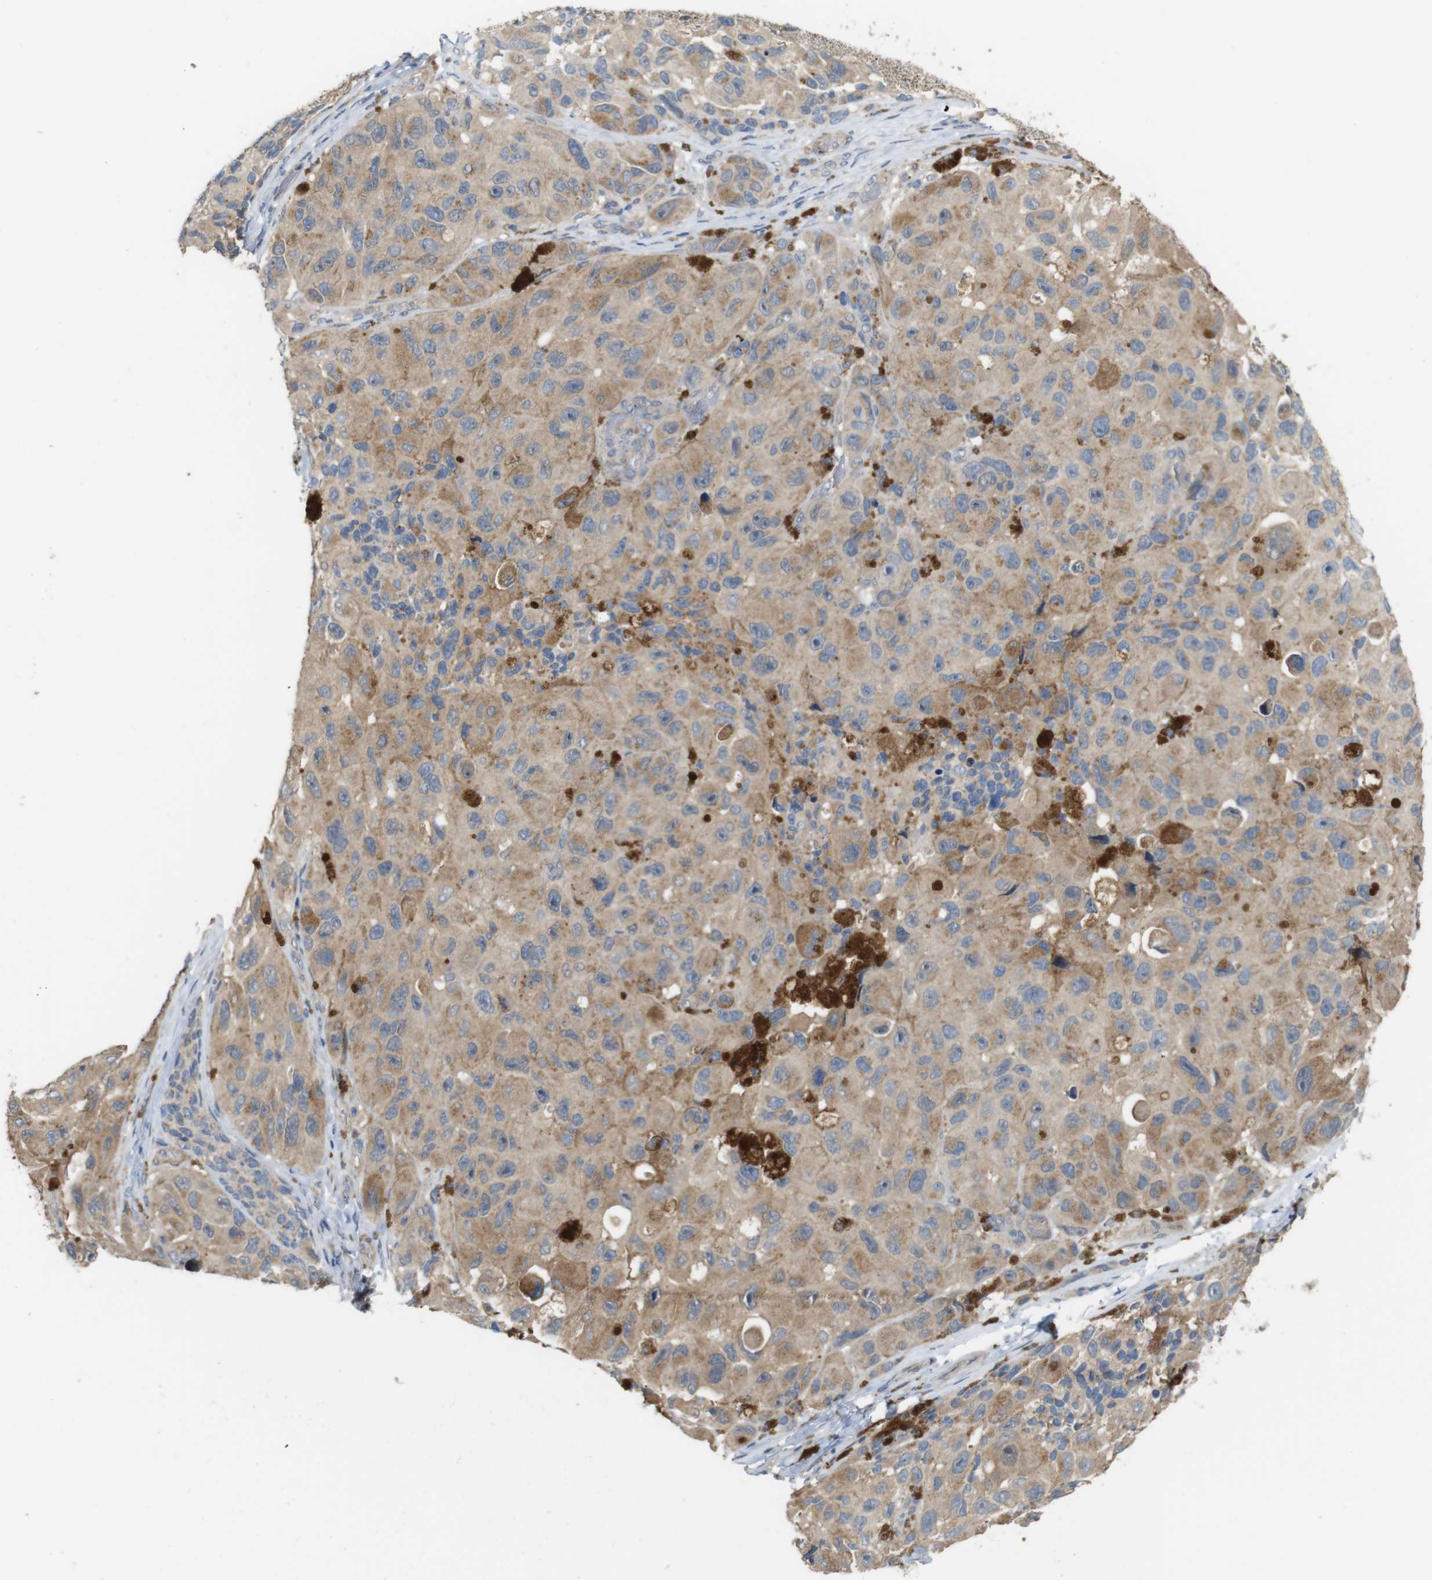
{"staining": {"intensity": "weak", "quantity": ">75%", "location": "cytoplasmic/membranous"}, "tissue": "melanoma", "cell_type": "Tumor cells", "image_type": "cancer", "snomed": [{"axis": "morphology", "description": "Malignant melanoma, NOS"}, {"axis": "topography", "description": "Skin"}], "caption": "Brown immunohistochemical staining in human melanoma shows weak cytoplasmic/membranous positivity in about >75% of tumor cells. (IHC, brightfield microscopy, high magnification).", "gene": "CDC34", "patient": {"sex": "female", "age": 73}}